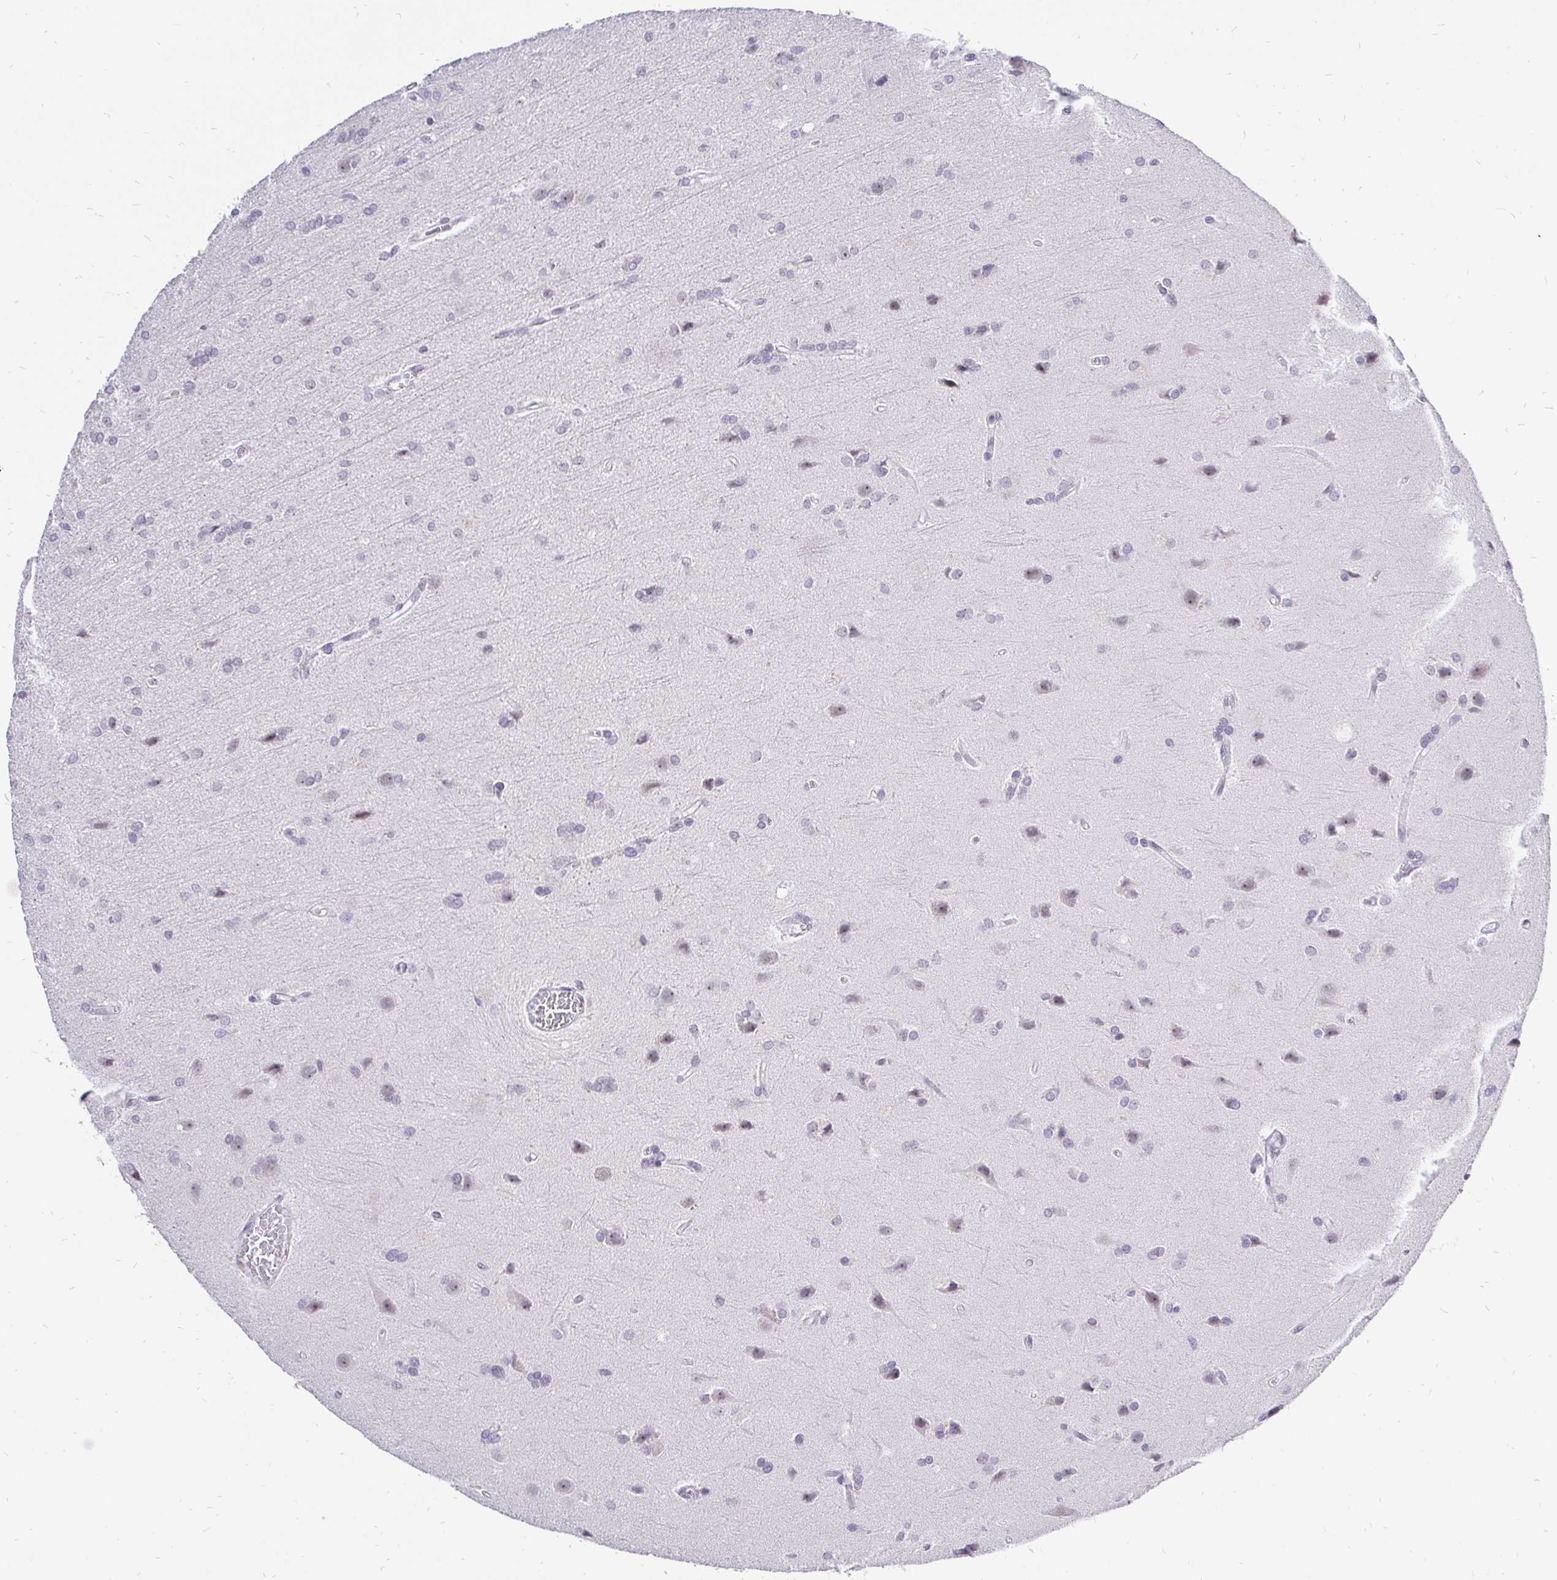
{"staining": {"intensity": "negative", "quantity": "none", "location": "none"}, "tissue": "glioma", "cell_type": "Tumor cells", "image_type": "cancer", "snomed": [{"axis": "morphology", "description": "Glioma, malignant, High grade"}, {"axis": "topography", "description": "Brain"}], "caption": "This is an immunohistochemistry photomicrograph of malignant glioma (high-grade). There is no staining in tumor cells.", "gene": "ZNF860", "patient": {"sex": "female", "age": 70}}